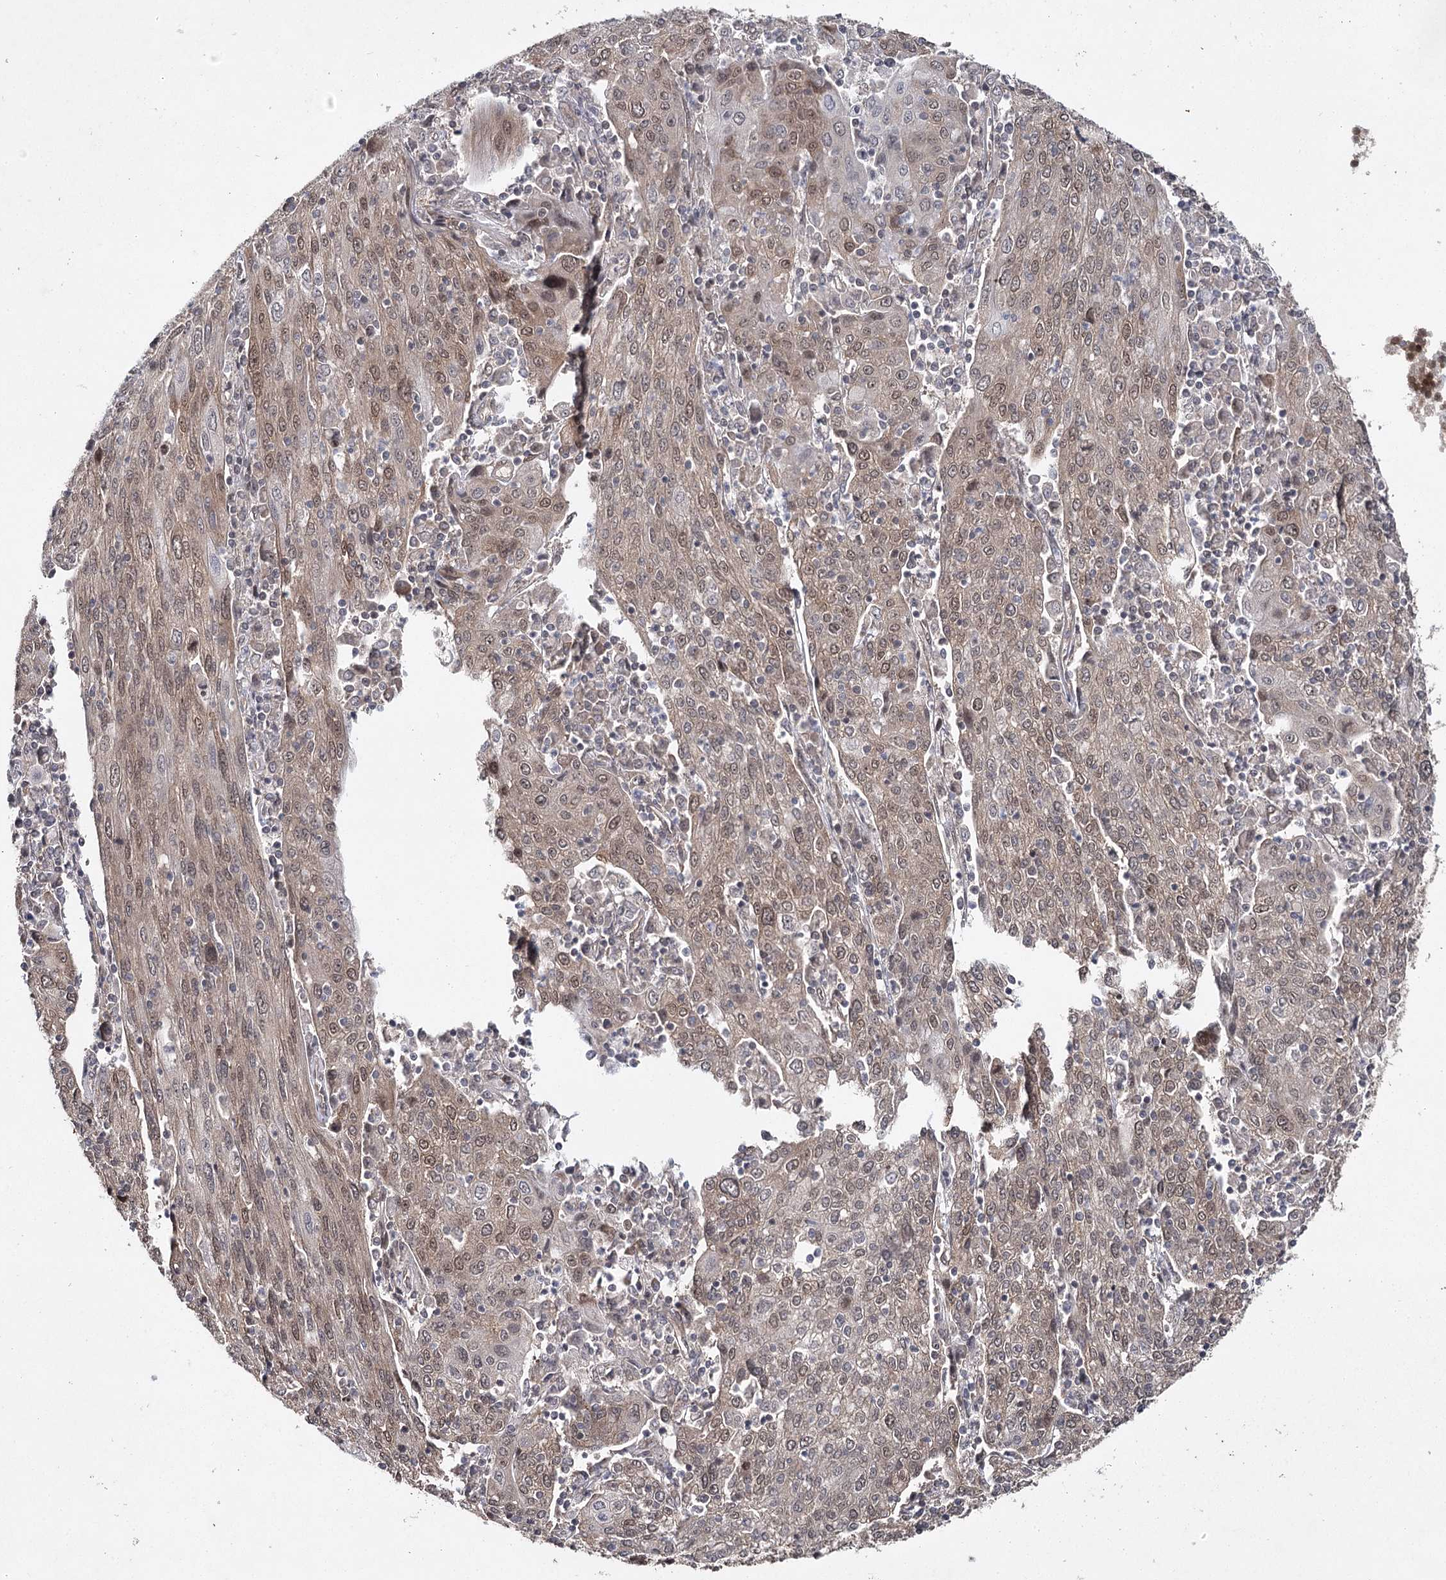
{"staining": {"intensity": "weak", "quantity": ">75%", "location": "cytoplasmic/membranous,nuclear"}, "tissue": "cervical cancer", "cell_type": "Tumor cells", "image_type": "cancer", "snomed": [{"axis": "morphology", "description": "Squamous cell carcinoma, NOS"}, {"axis": "topography", "description": "Cervix"}], "caption": "This is a photomicrograph of immunohistochemistry staining of squamous cell carcinoma (cervical), which shows weak positivity in the cytoplasmic/membranous and nuclear of tumor cells.", "gene": "DCUN1D4", "patient": {"sex": "female", "age": 67}}